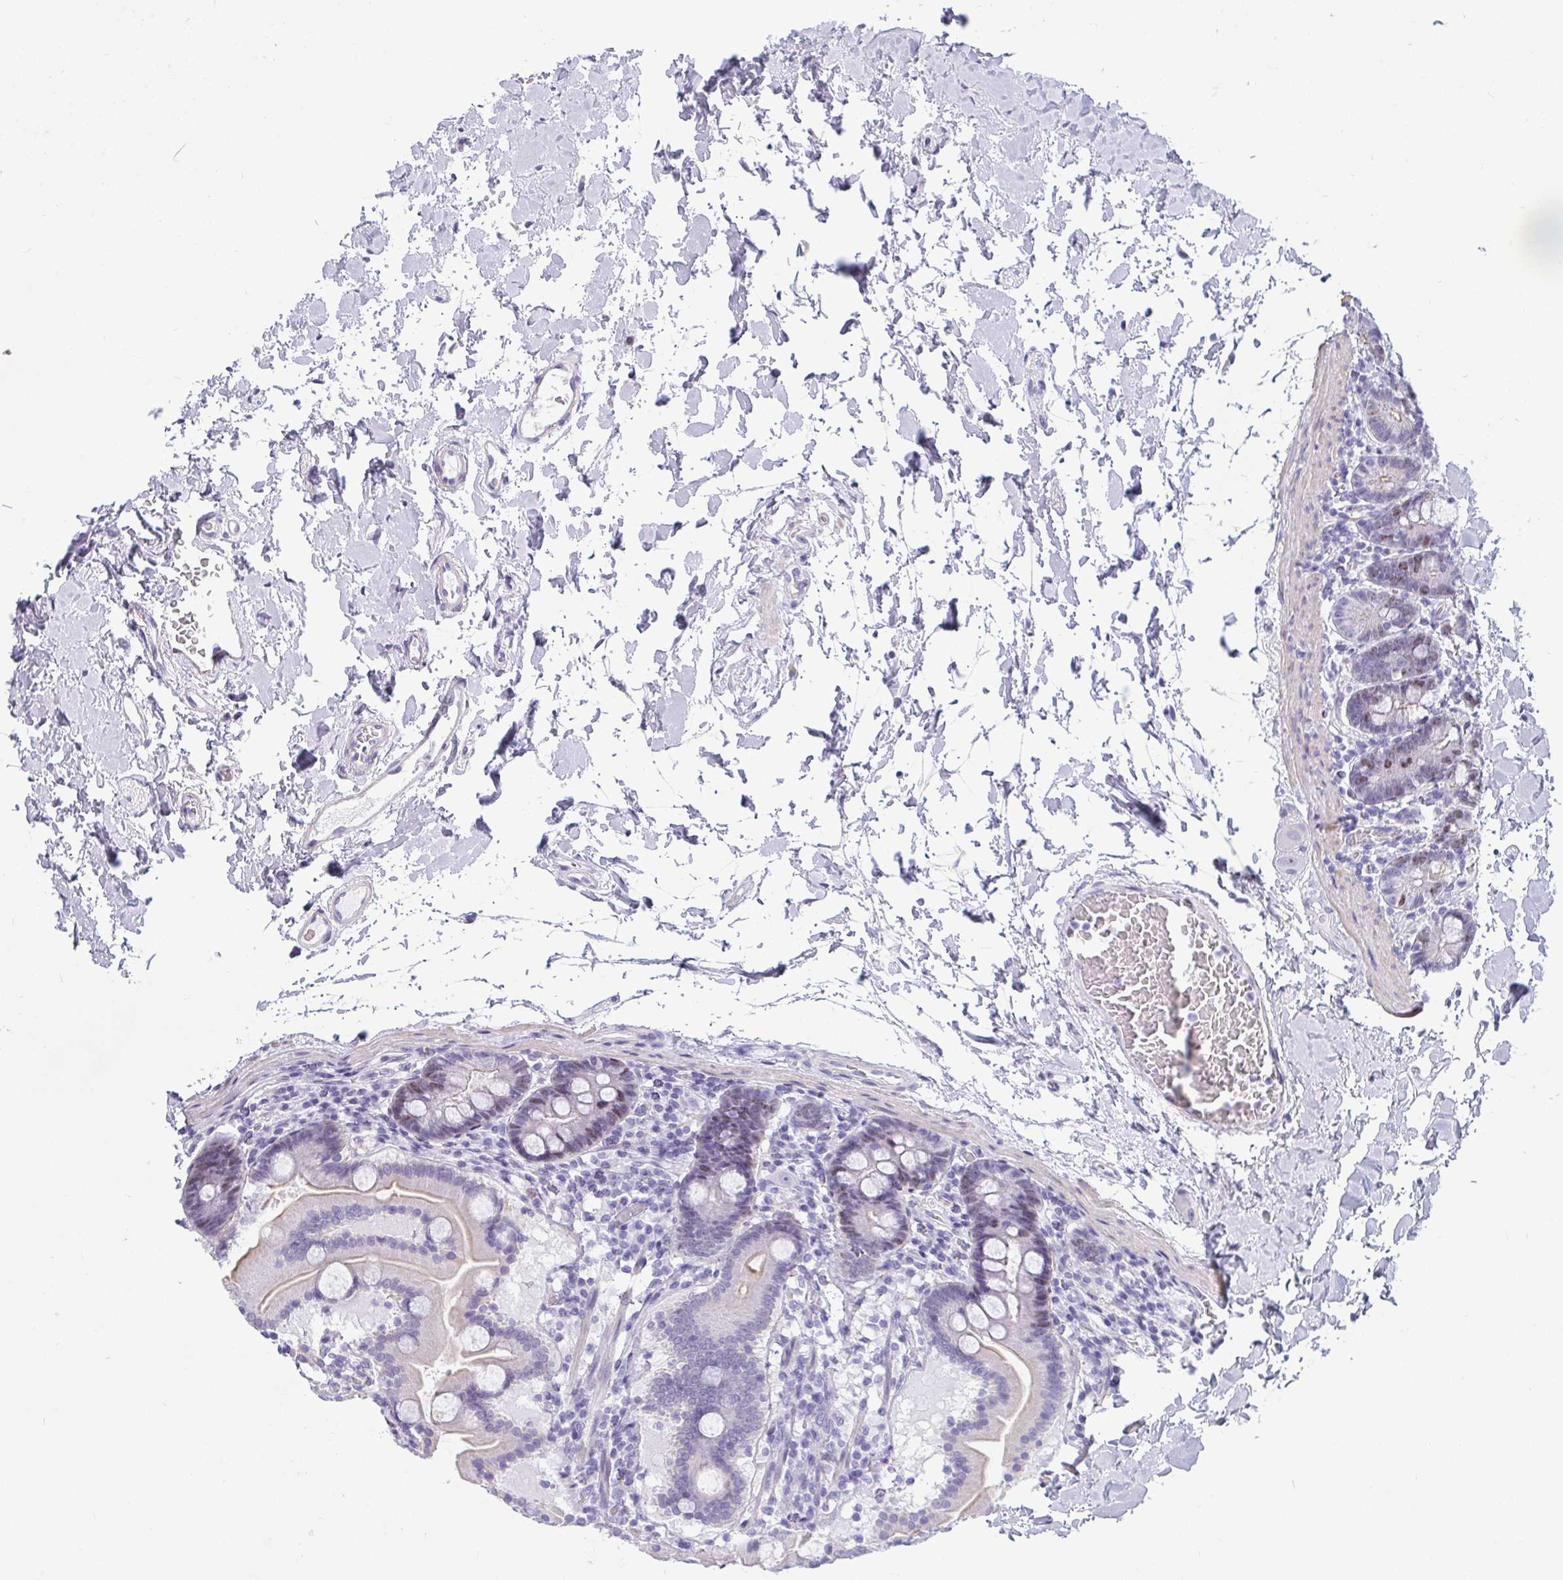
{"staining": {"intensity": "weak", "quantity": "25%-75%", "location": "cytoplasmic/membranous,nuclear"}, "tissue": "duodenum", "cell_type": "Glandular cells", "image_type": "normal", "snomed": [{"axis": "morphology", "description": "Normal tissue, NOS"}, {"axis": "topography", "description": "Duodenum"}], "caption": "This micrograph exhibits IHC staining of unremarkable human duodenum, with low weak cytoplasmic/membranous,nuclear expression in about 25%-75% of glandular cells.", "gene": "SUZ12", "patient": {"sex": "male", "age": 55}}